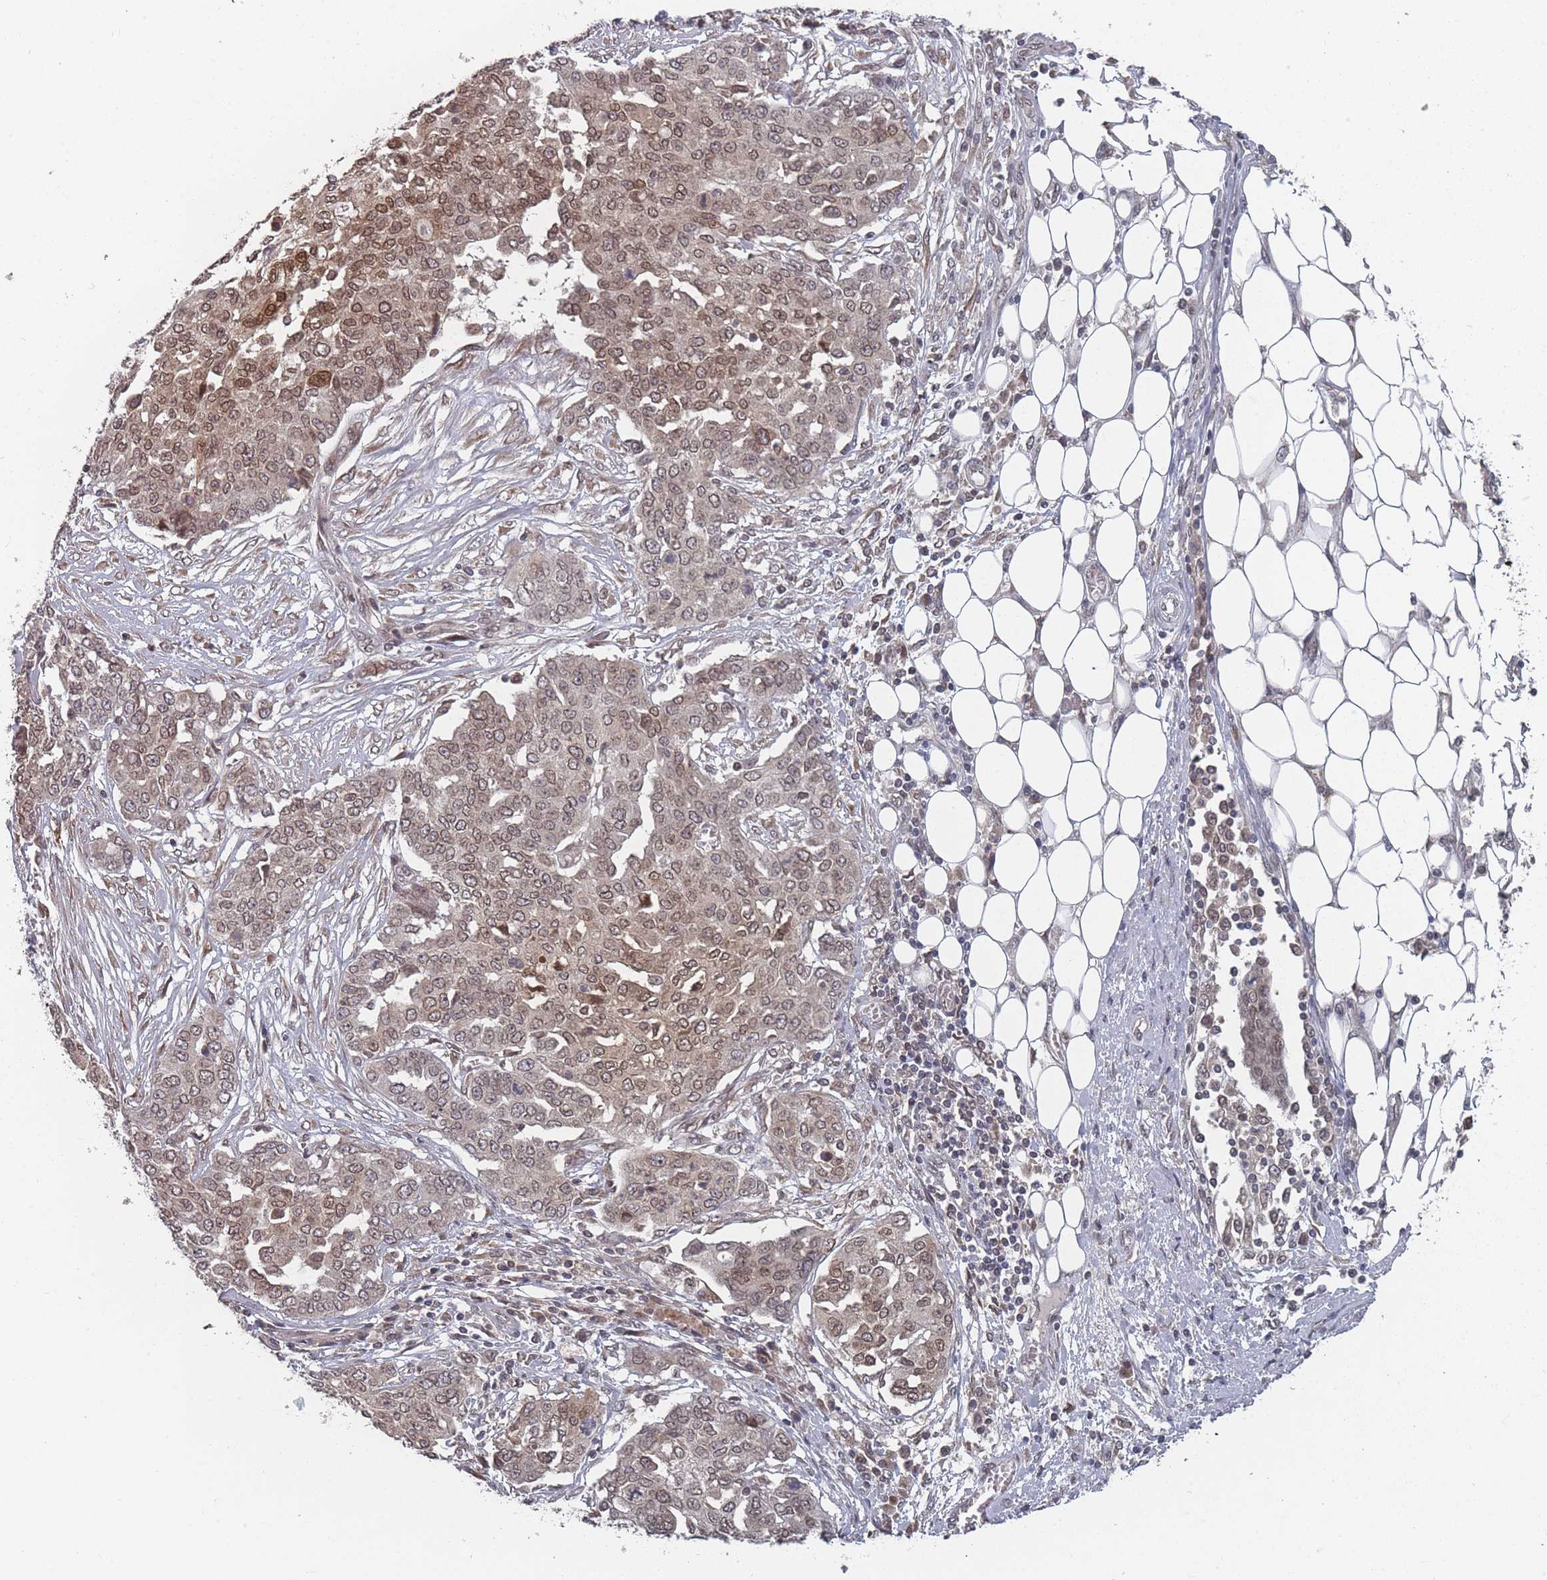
{"staining": {"intensity": "moderate", "quantity": ">75%", "location": "cytoplasmic/membranous,nuclear"}, "tissue": "ovarian cancer", "cell_type": "Tumor cells", "image_type": "cancer", "snomed": [{"axis": "morphology", "description": "Cystadenocarcinoma, serous, NOS"}, {"axis": "topography", "description": "Soft tissue"}, {"axis": "topography", "description": "Ovary"}], "caption": "Protein expression analysis of serous cystadenocarcinoma (ovarian) exhibits moderate cytoplasmic/membranous and nuclear staining in about >75% of tumor cells.", "gene": "TBC1D25", "patient": {"sex": "female", "age": 57}}